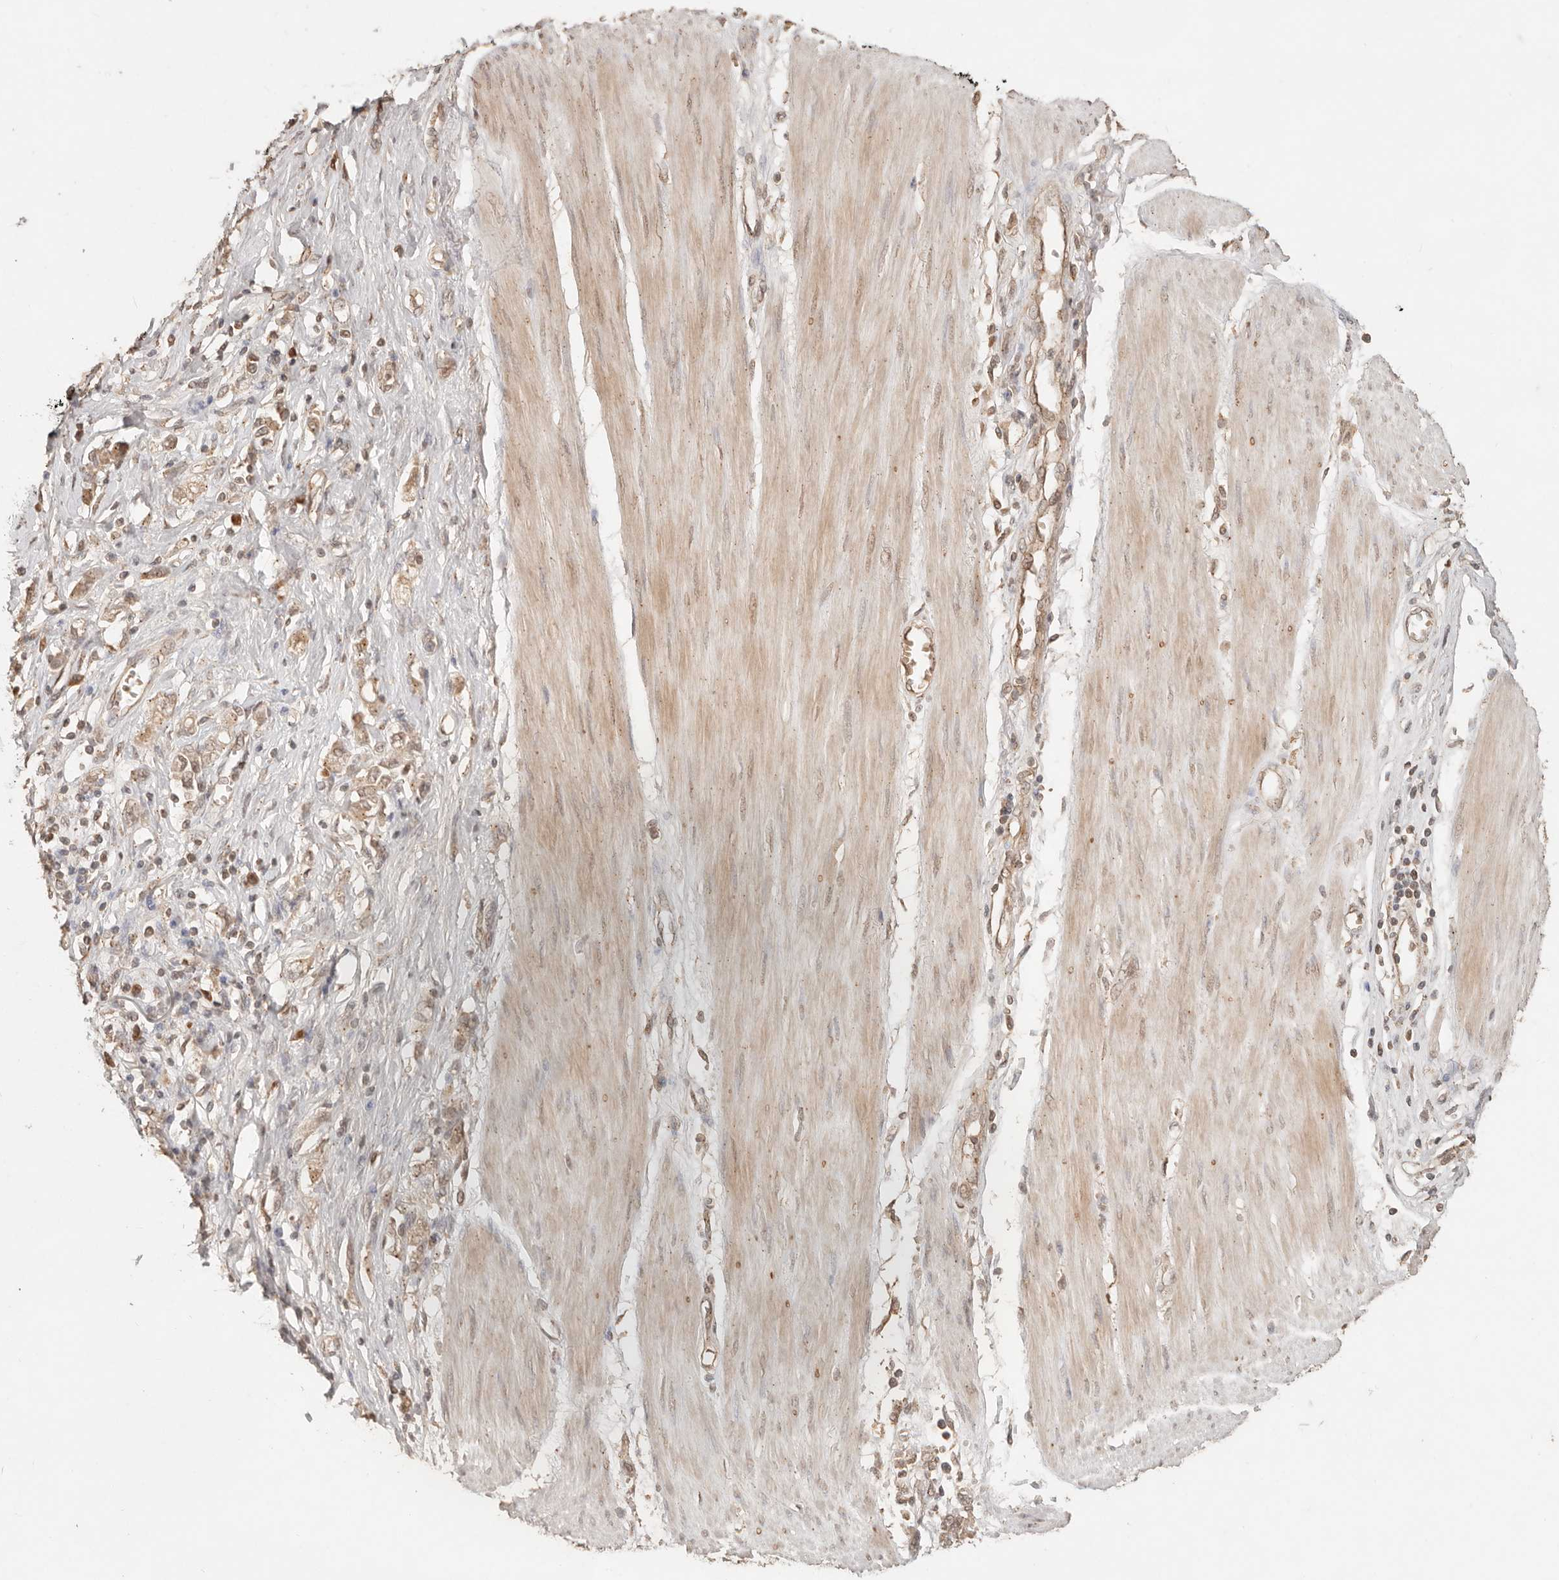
{"staining": {"intensity": "weak", "quantity": ">75%", "location": "cytoplasmic/membranous"}, "tissue": "stomach cancer", "cell_type": "Tumor cells", "image_type": "cancer", "snomed": [{"axis": "morphology", "description": "Adenocarcinoma, NOS"}, {"axis": "topography", "description": "Stomach"}], "caption": "Immunohistochemical staining of human stomach cancer shows low levels of weak cytoplasmic/membranous expression in approximately >75% of tumor cells.", "gene": "LMO4", "patient": {"sex": "female", "age": 76}}